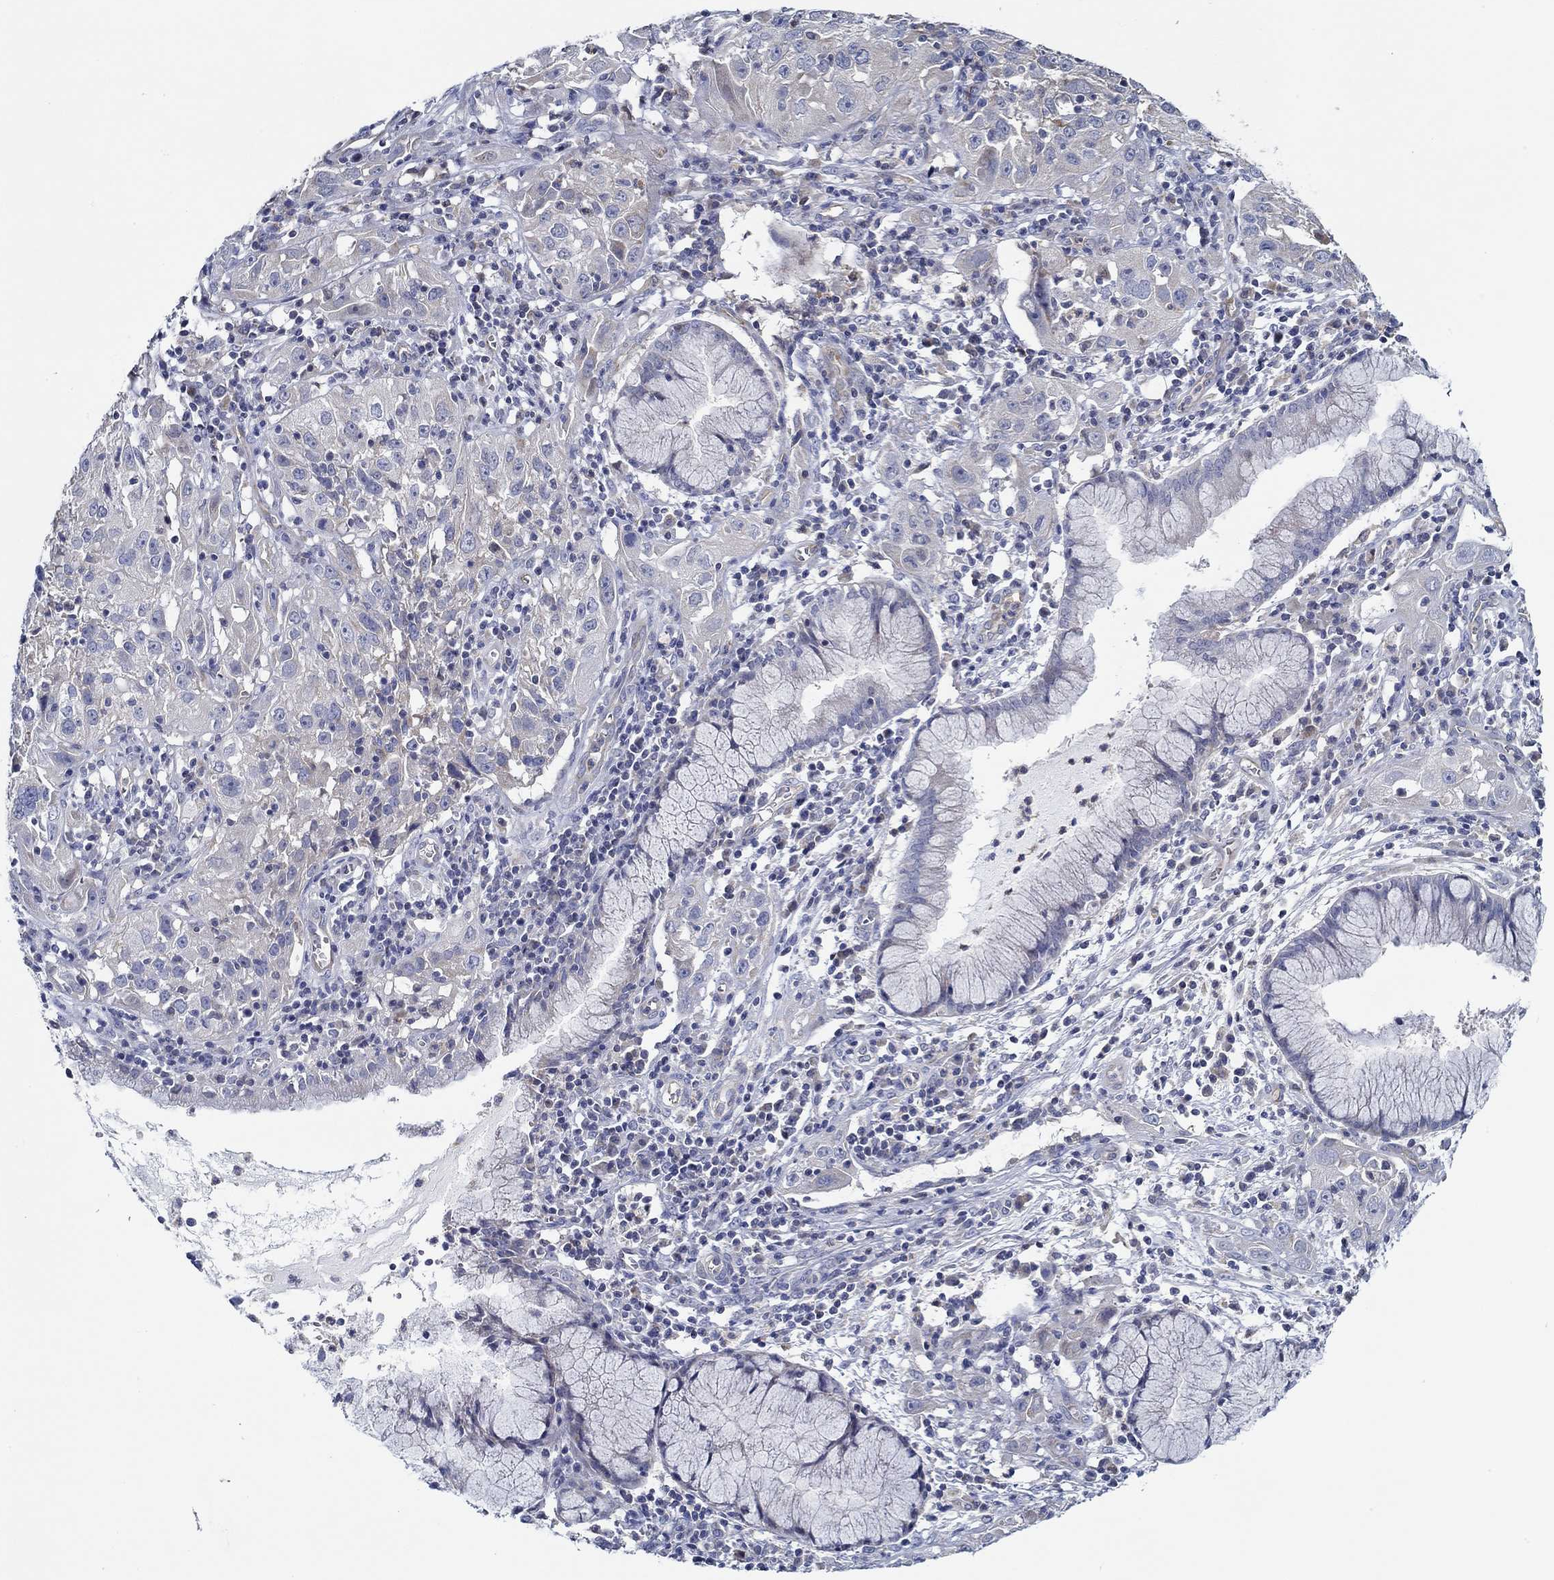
{"staining": {"intensity": "negative", "quantity": "none", "location": "none"}, "tissue": "cervical cancer", "cell_type": "Tumor cells", "image_type": "cancer", "snomed": [{"axis": "morphology", "description": "Squamous cell carcinoma, NOS"}, {"axis": "topography", "description": "Cervix"}], "caption": "This is a histopathology image of immunohistochemistry (IHC) staining of cervical cancer, which shows no staining in tumor cells.", "gene": "CFAP61", "patient": {"sex": "female", "age": 32}}